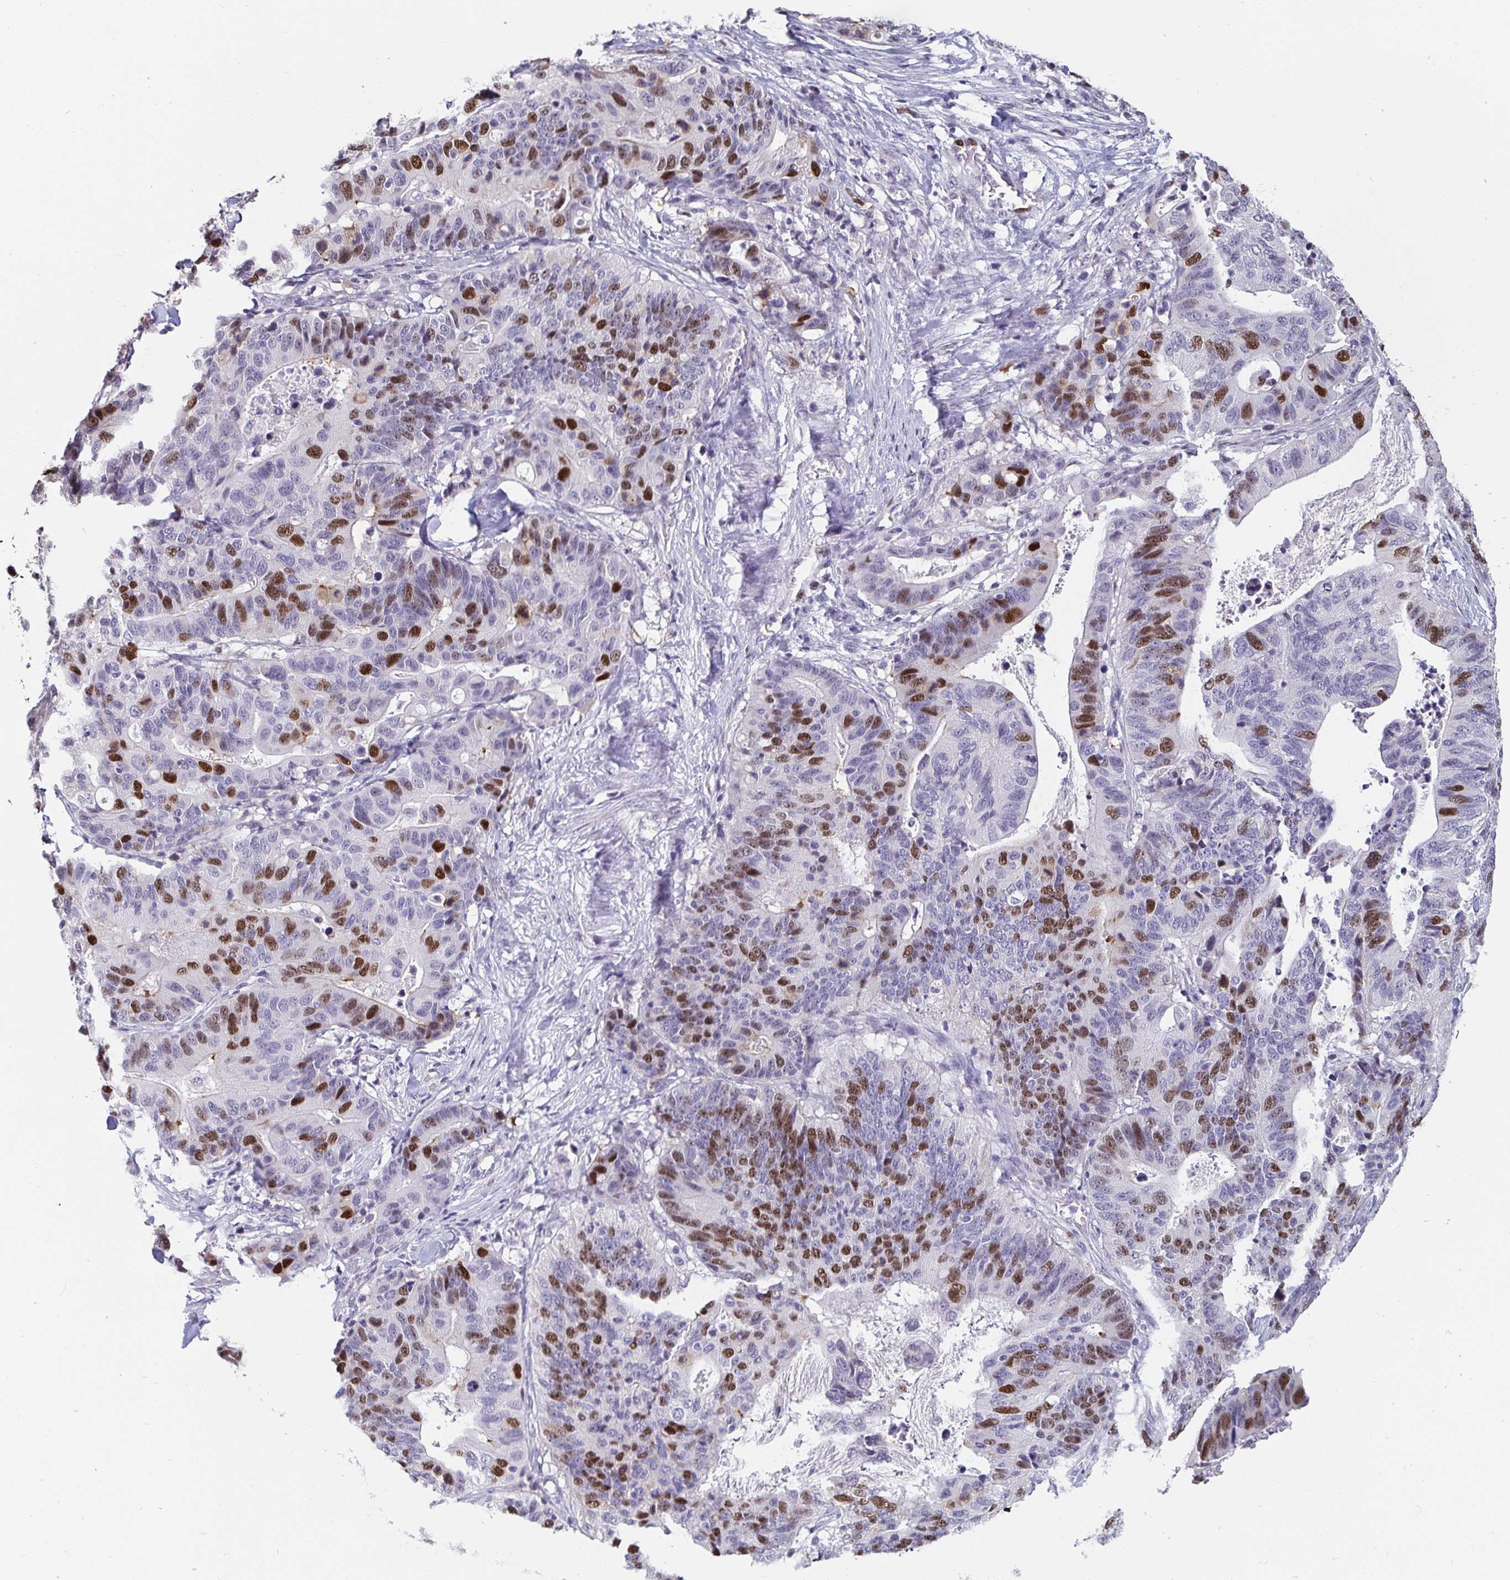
{"staining": {"intensity": "strong", "quantity": "25%-75%", "location": "nuclear"}, "tissue": "stomach cancer", "cell_type": "Tumor cells", "image_type": "cancer", "snomed": [{"axis": "morphology", "description": "Adenocarcinoma, NOS"}, {"axis": "topography", "description": "Stomach, upper"}], "caption": "Strong nuclear protein staining is present in about 25%-75% of tumor cells in stomach cancer (adenocarcinoma).", "gene": "ANLN", "patient": {"sex": "female", "age": 67}}